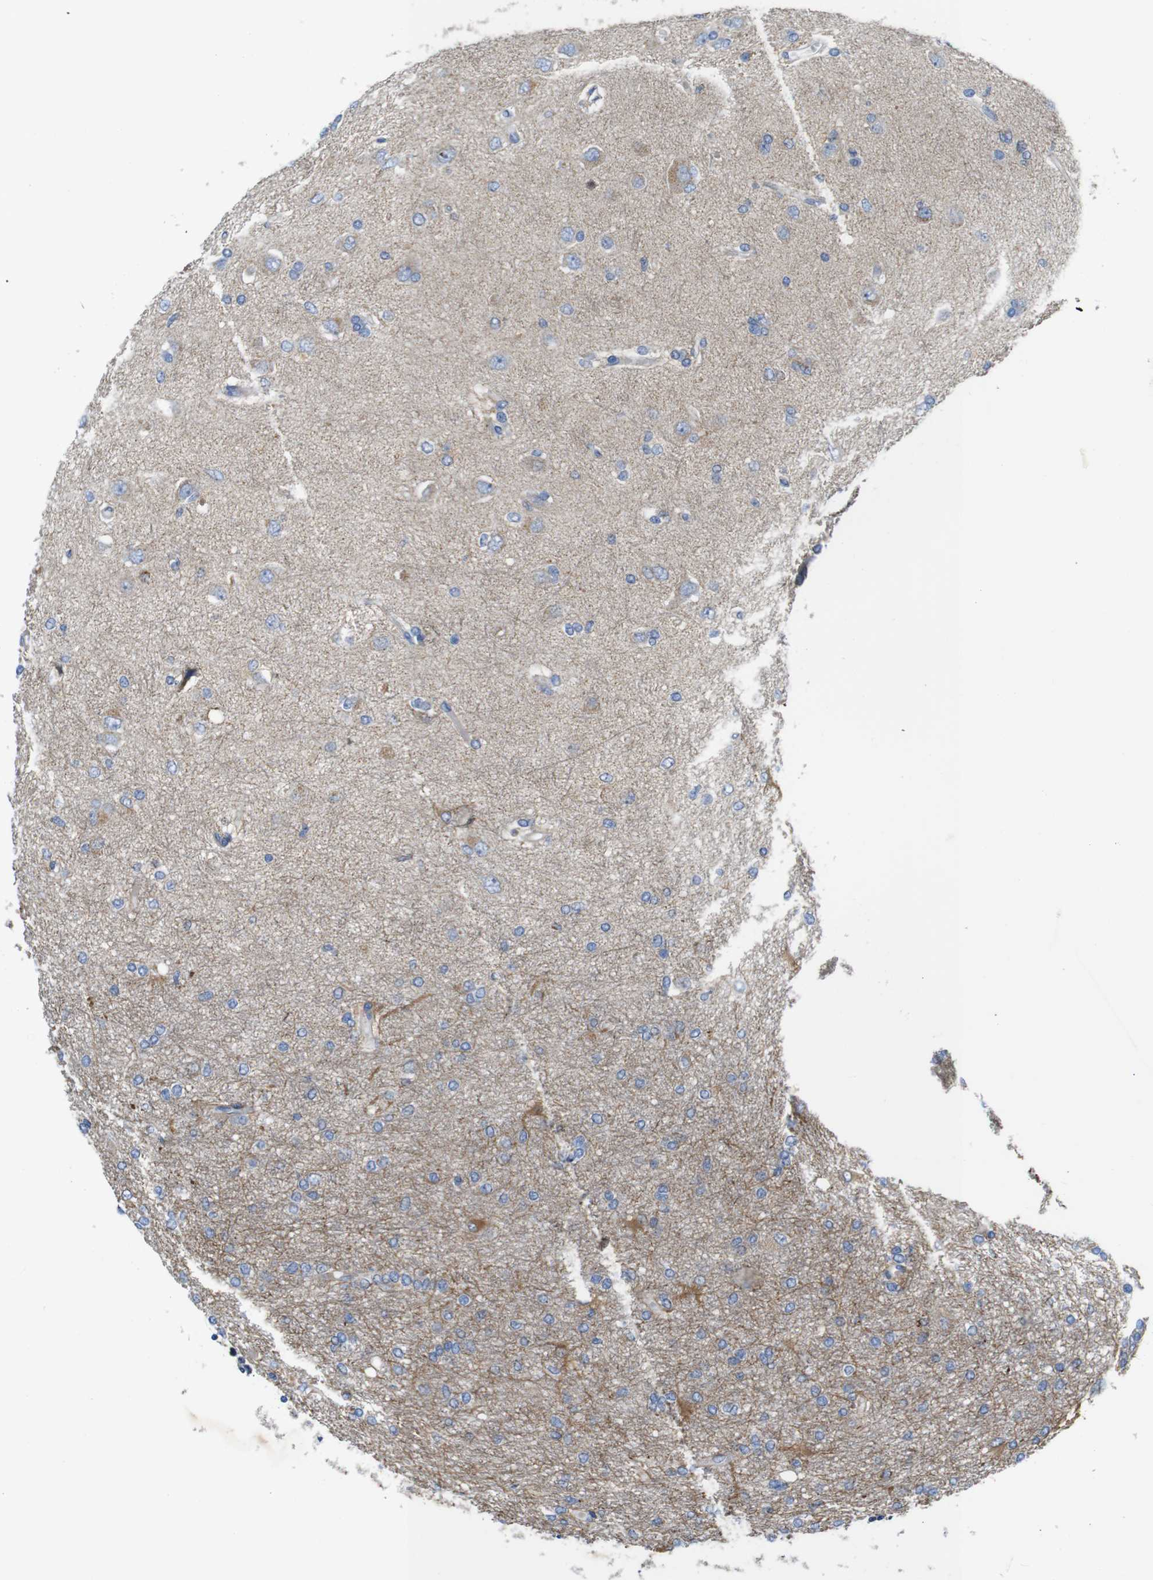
{"staining": {"intensity": "negative", "quantity": "none", "location": "none"}, "tissue": "glioma", "cell_type": "Tumor cells", "image_type": "cancer", "snomed": [{"axis": "morphology", "description": "Glioma, malignant, High grade"}, {"axis": "topography", "description": "Brain"}], "caption": "A high-resolution micrograph shows immunohistochemistry staining of glioma, which shows no significant expression in tumor cells.", "gene": "PDCD1LG2", "patient": {"sex": "female", "age": 59}}